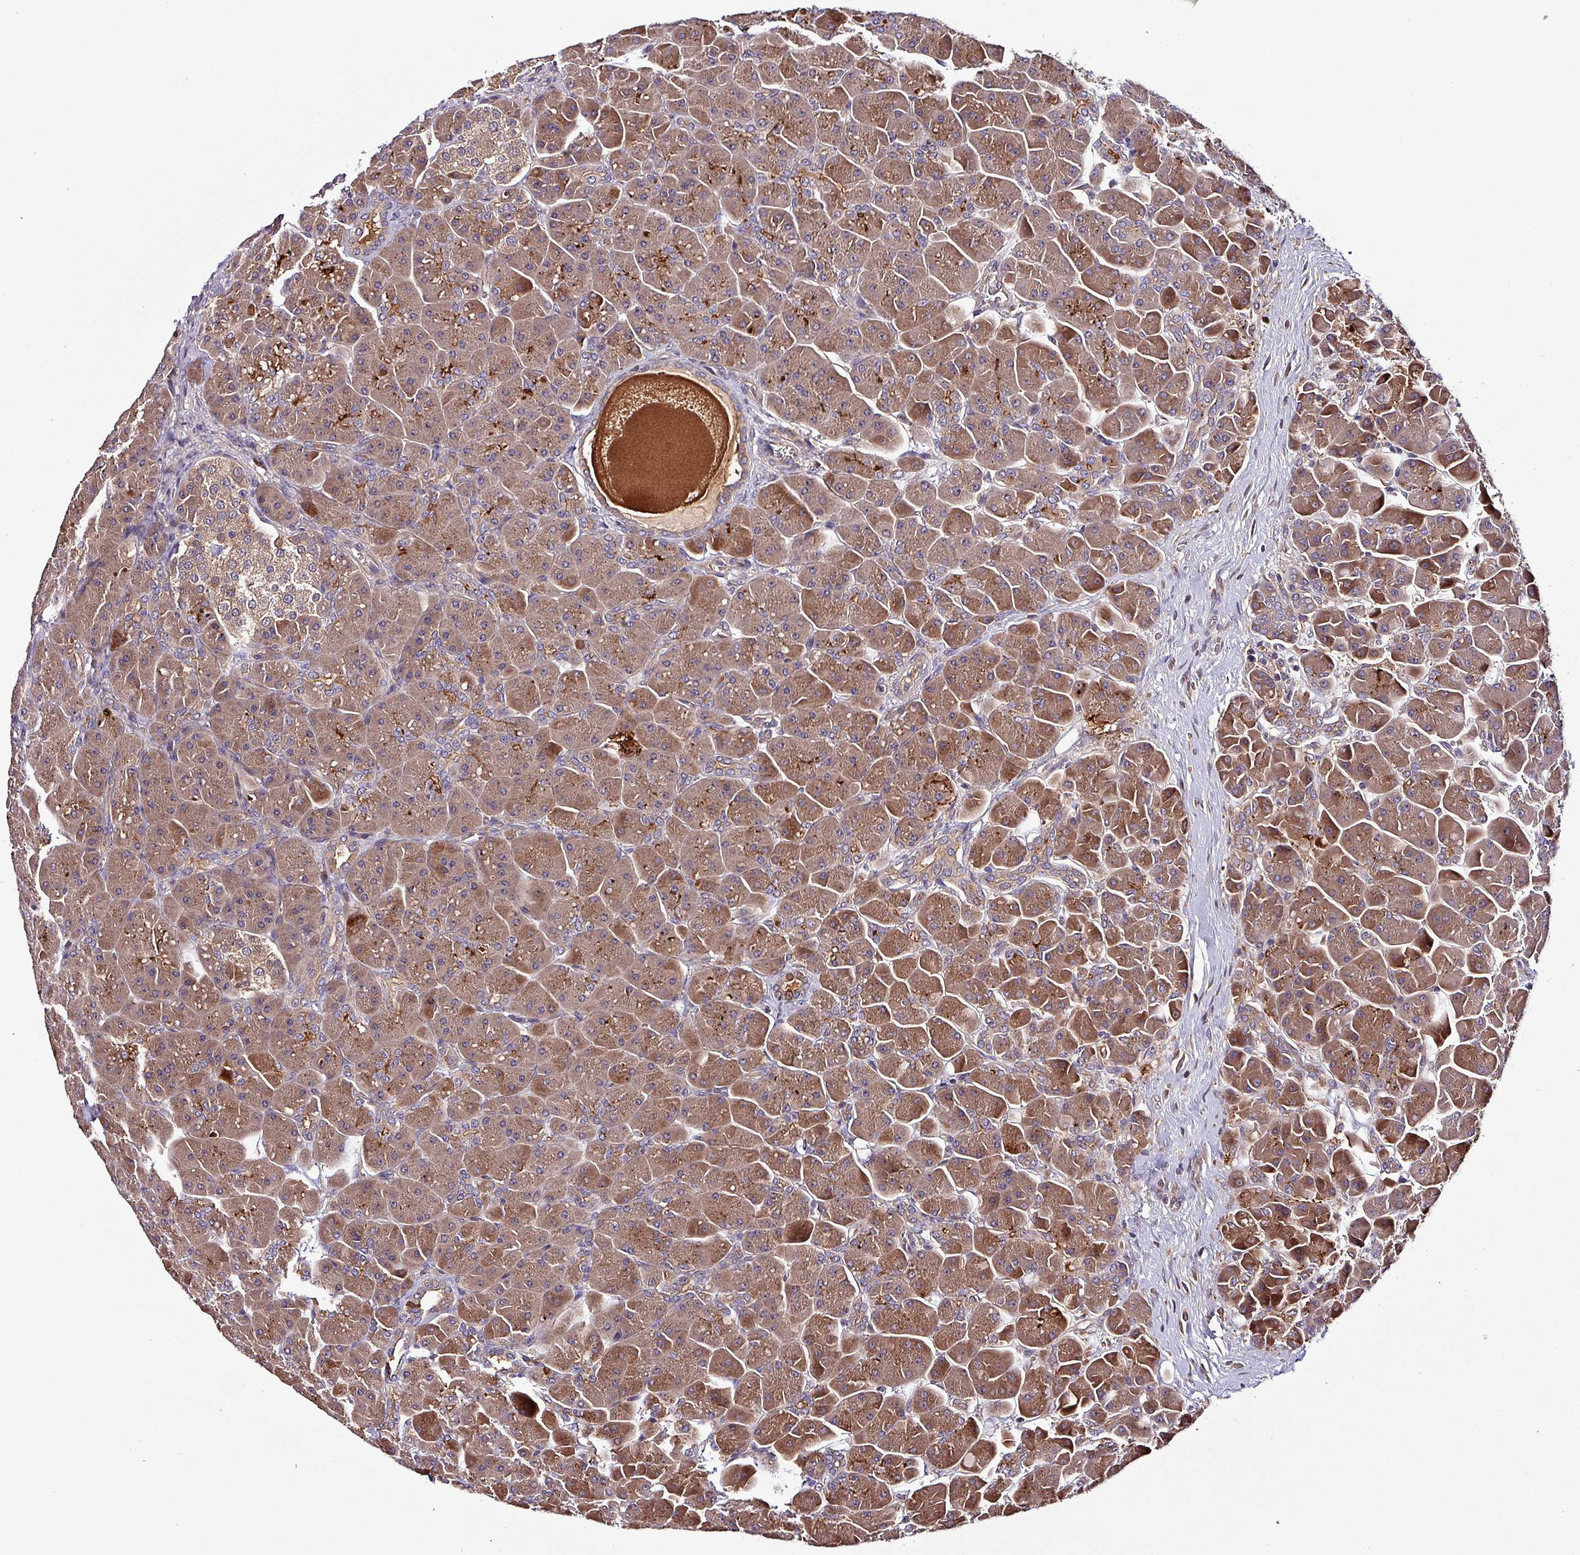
{"staining": {"intensity": "moderate", "quantity": ">75%", "location": "cytoplasmic/membranous"}, "tissue": "pancreas", "cell_type": "Exocrine glandular cells", "image_type": "normal", "snomed": [{"axis": "morphology", "description": "Normal tissue, NOS"}, {"axis": "topography", "description": "Pancreas"}], "caption": "DAB immunohistochemical staining of unremarkable human pancreas demonstrates moderate cytoplasmic/membranous protein positivity in approximately >75% of exocrine glandular cells. (Brightfield microscopy of DAB IHC at high magnification).", "gene": "PAFAH1B2", "patient": {"sex": "male", "age": 66}}